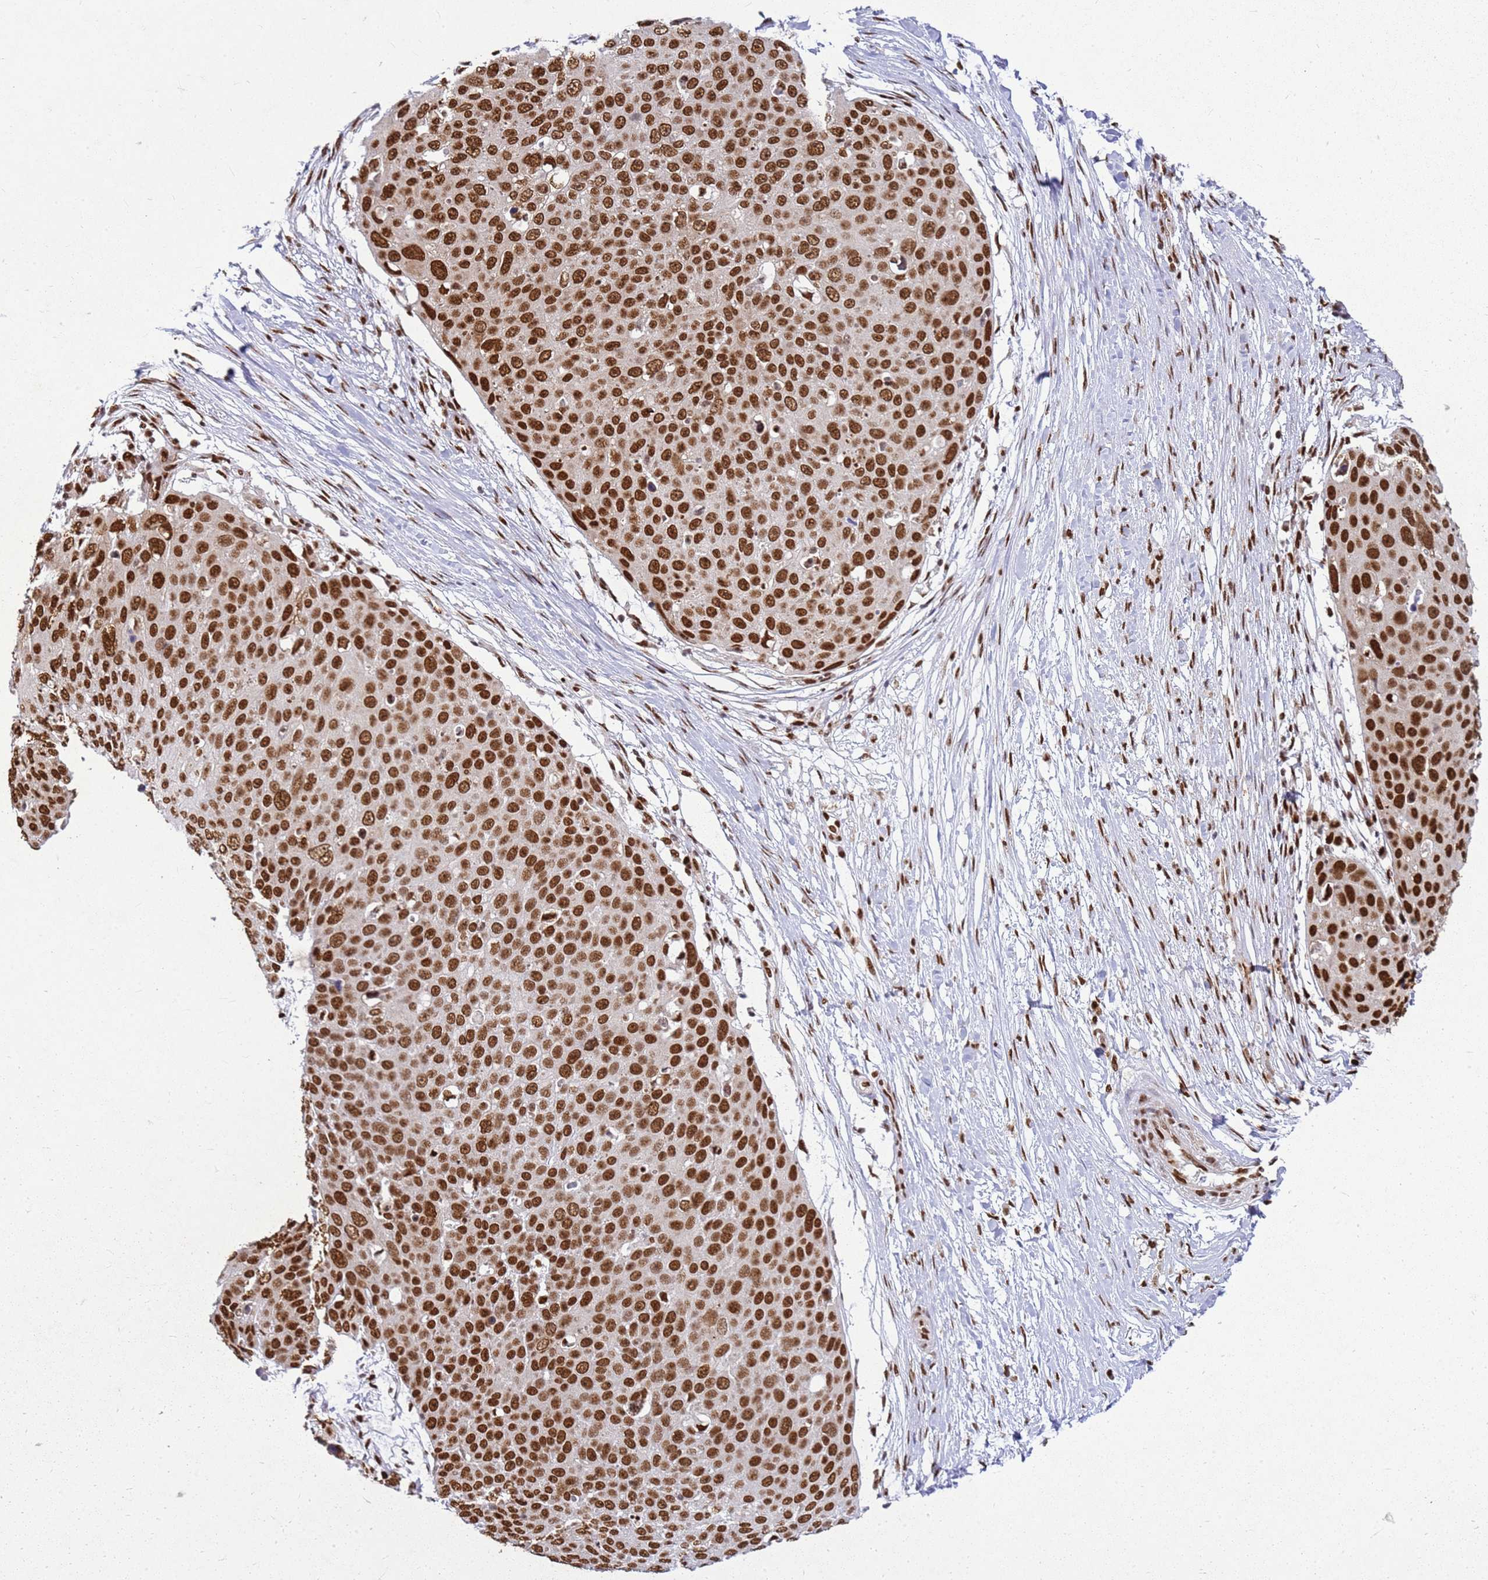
{"staining": {"intensity": "strong", "quantity": ">75%", "location": "nuclear"}, "tissue": "skin cancer", "cell_type": "Tumor cells", "image_type": "cancer", "snomed": [{"axis": "morphology", "description": "Squamous cell carcinoma, NOS"}, {"axis": "topography", "description": "Skin"}], "caption": "An image of human squamous cell carcinoma (skin) stained for a protein exhibits strong nuclear brown staining in tumor cells.", "gene": "APEX1", "patient": {"sex": "male", "age": 71}}